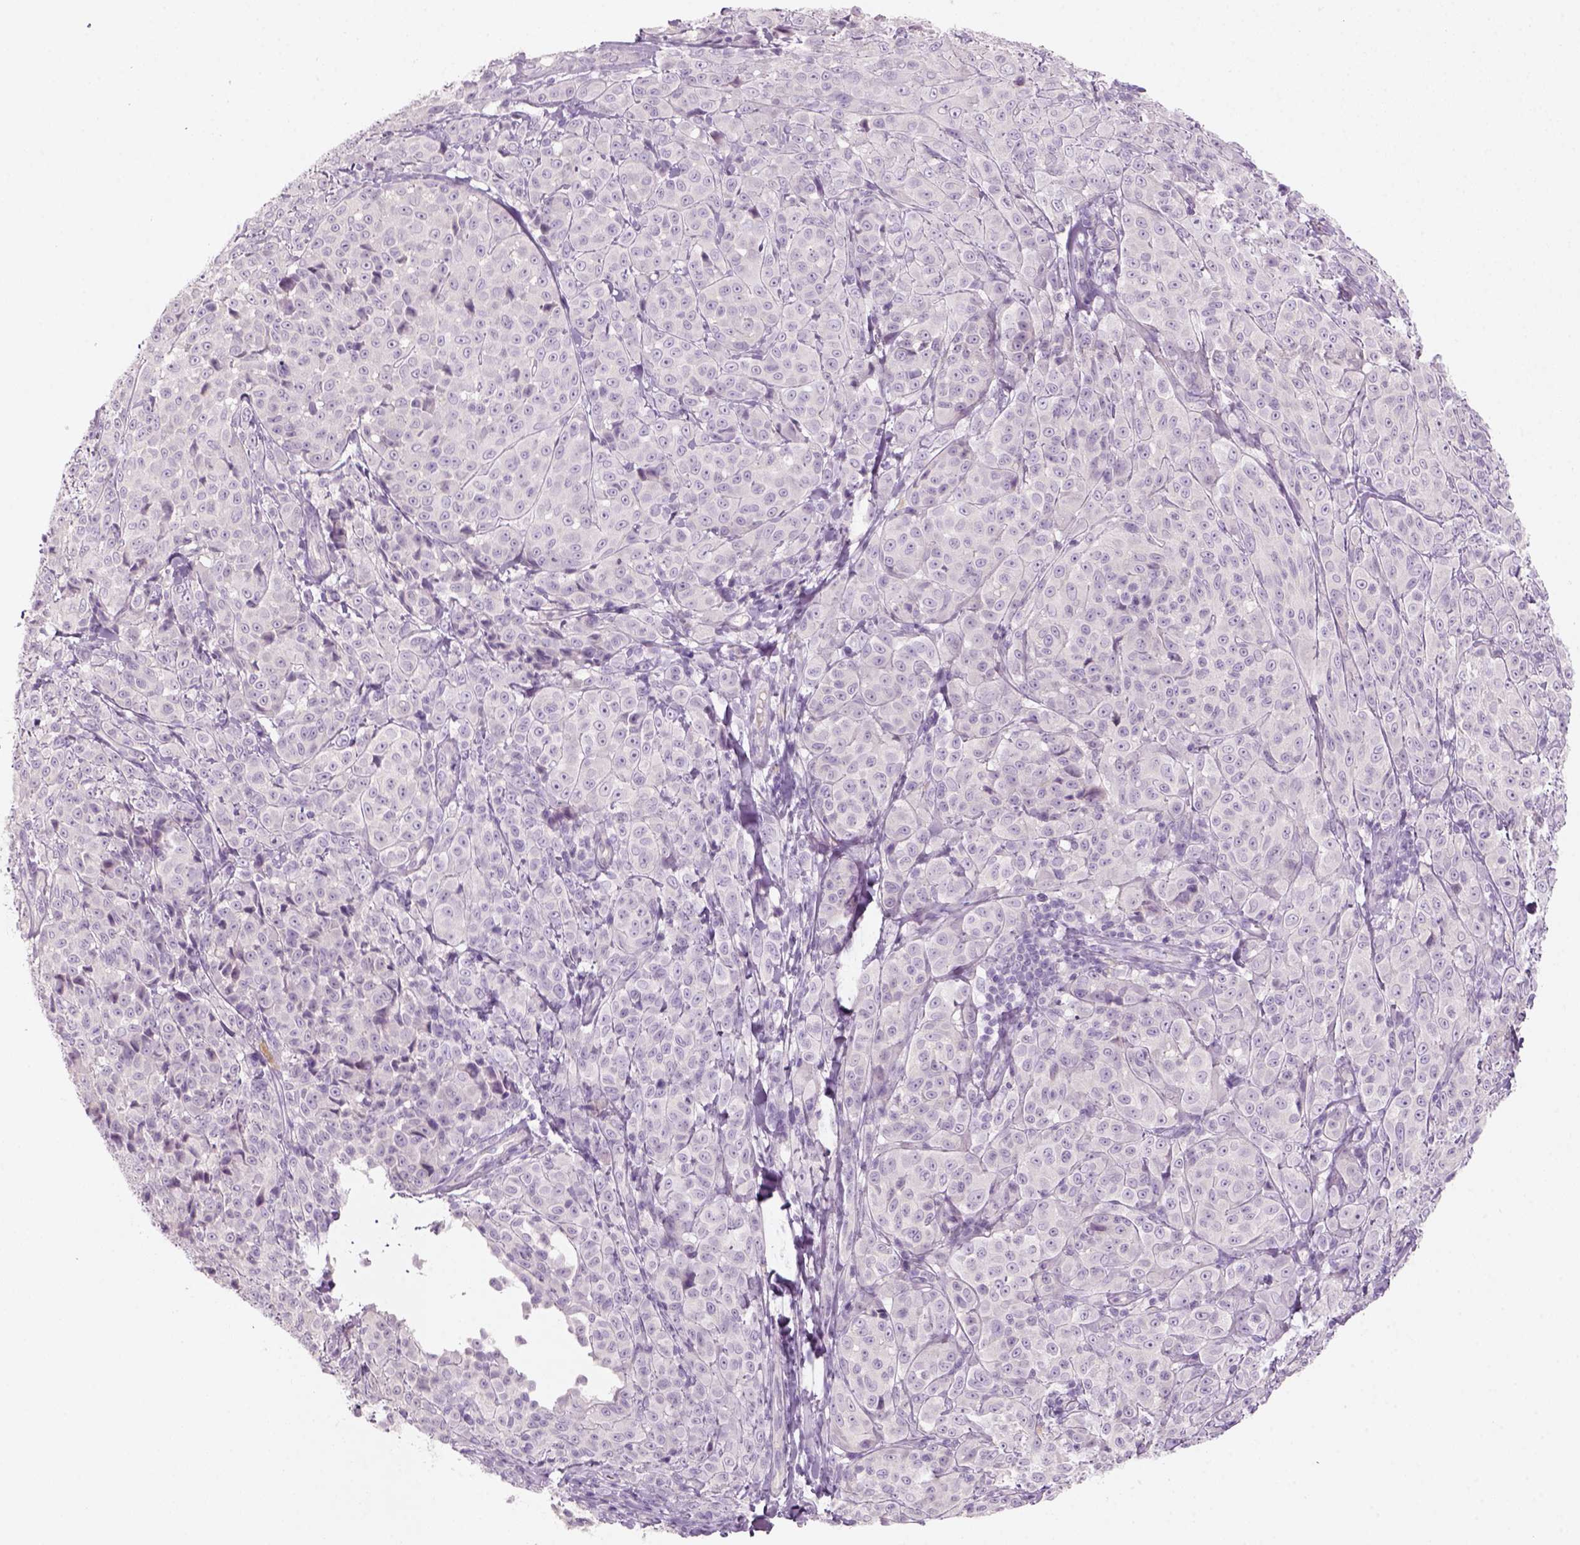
{"staining": {"intensity": "negative", "quantity": "none", "location": "none"}, "tissue": "melanoma", "cell_type": "Tumor cells", "image_type": "cancer", "snomed": [{"axis": "morphology", "description": "Malignant melanoma, NOS"}, {"axis": "topography", "description": "Skin"}], "caption": "Tumor cells show no significant protein expression in malignant melanoma. (Brightfield microscopy of DAB immunohistochemistry (IHC) at high magnification).", "gene": "KRT25", "patient": {"sex": "male", "age": 89}}